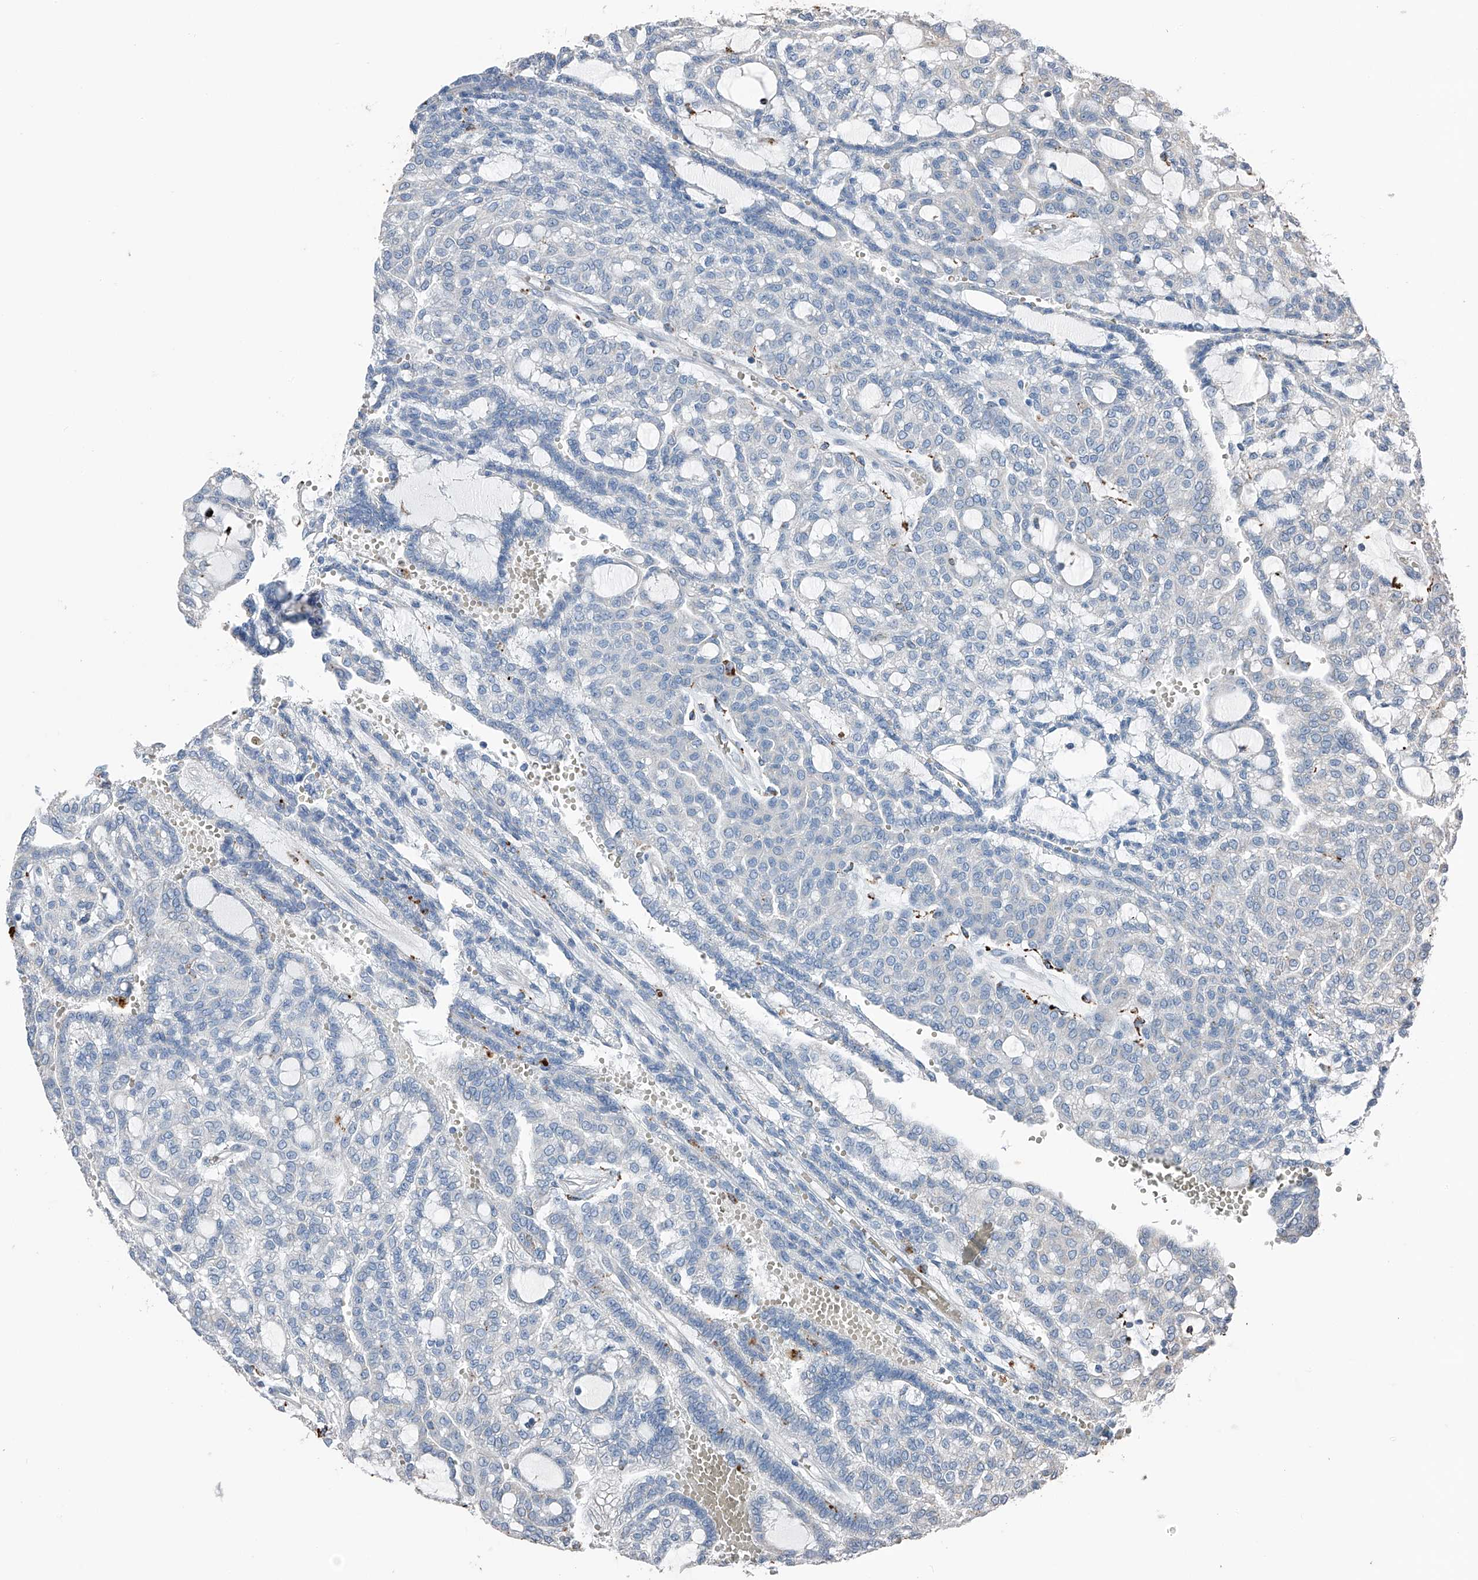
{"staining": {"intensity": "negative", "quantity": "none", "location": "none"}, "tissue": "renal cancer", "cell_type": "Tumor cells", "image_type": "cancer", "snomed": [{"axis": "morphology", "description": "Adenocarcinoma, NOS"}, {"axis": "topography", "description": "Kidney"}], "caption": "IHC of human adenocarcinoma (renal) shows no positivity in tumor cells.", "gene": "ZNF772", "patient": {"sex": "male", "age": 63}}